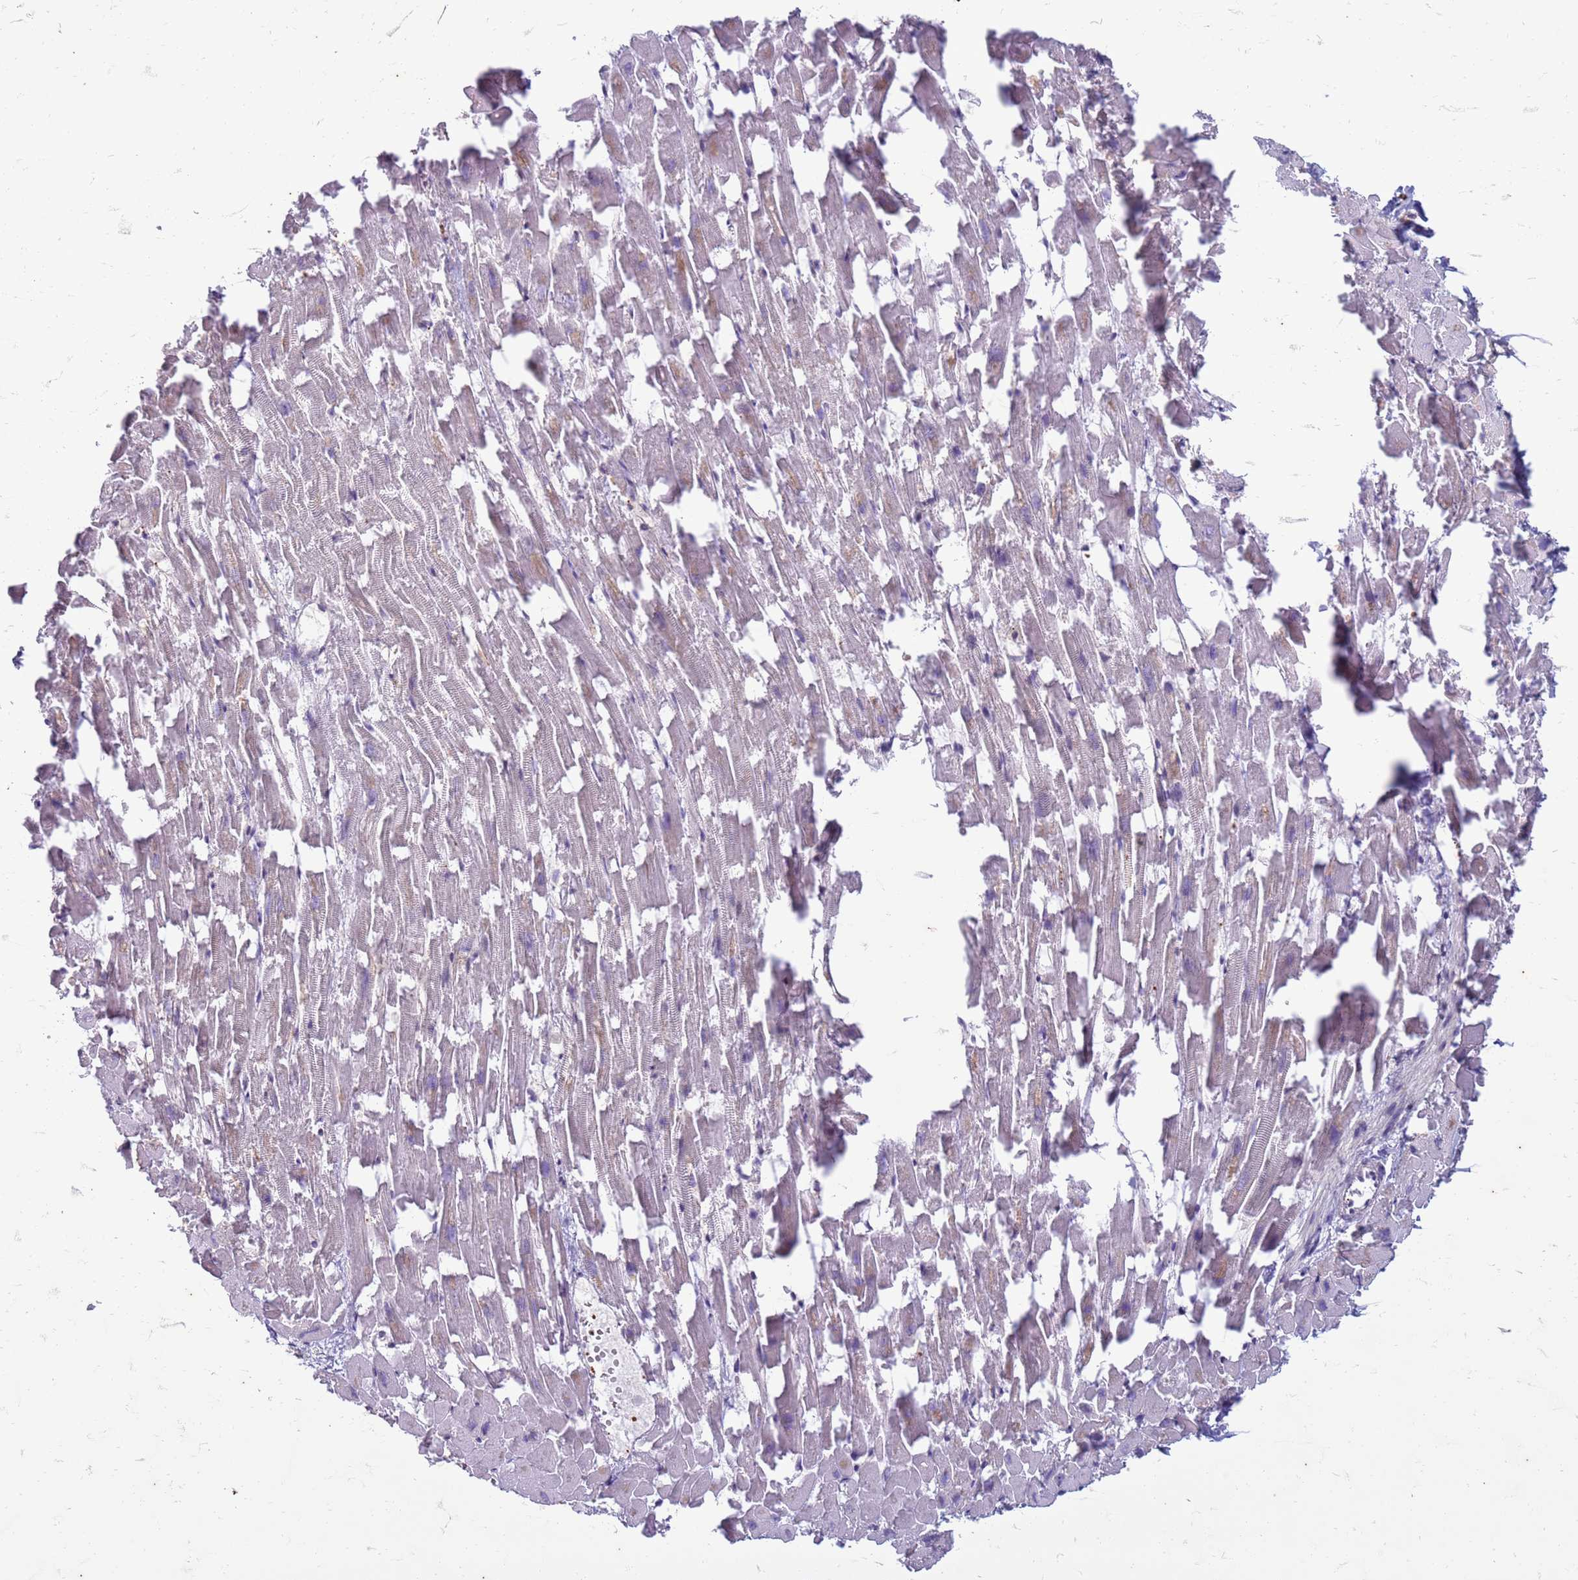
{"staining": {"intensity": "weak", "quantity": "25%-75%", "location": "cytoplasmic/membranous"}, "tissue": "heart muscle", "cell_type": "Cardiomyocytes", "image_type": "normal", "snomed": [{"axis": "morphology", "description": "Normal tissue, NOS"}, {"axis": "topography", "description": "Heart"}], "caption": "Weak cytoplasmic/membranous expression for a protein is identified in approximately 25%-75% of cardiomyocytes of normal heart muscle using IHC.", "gene": "SLC15A3", "patient": {"sex": "female", "age": 64}}